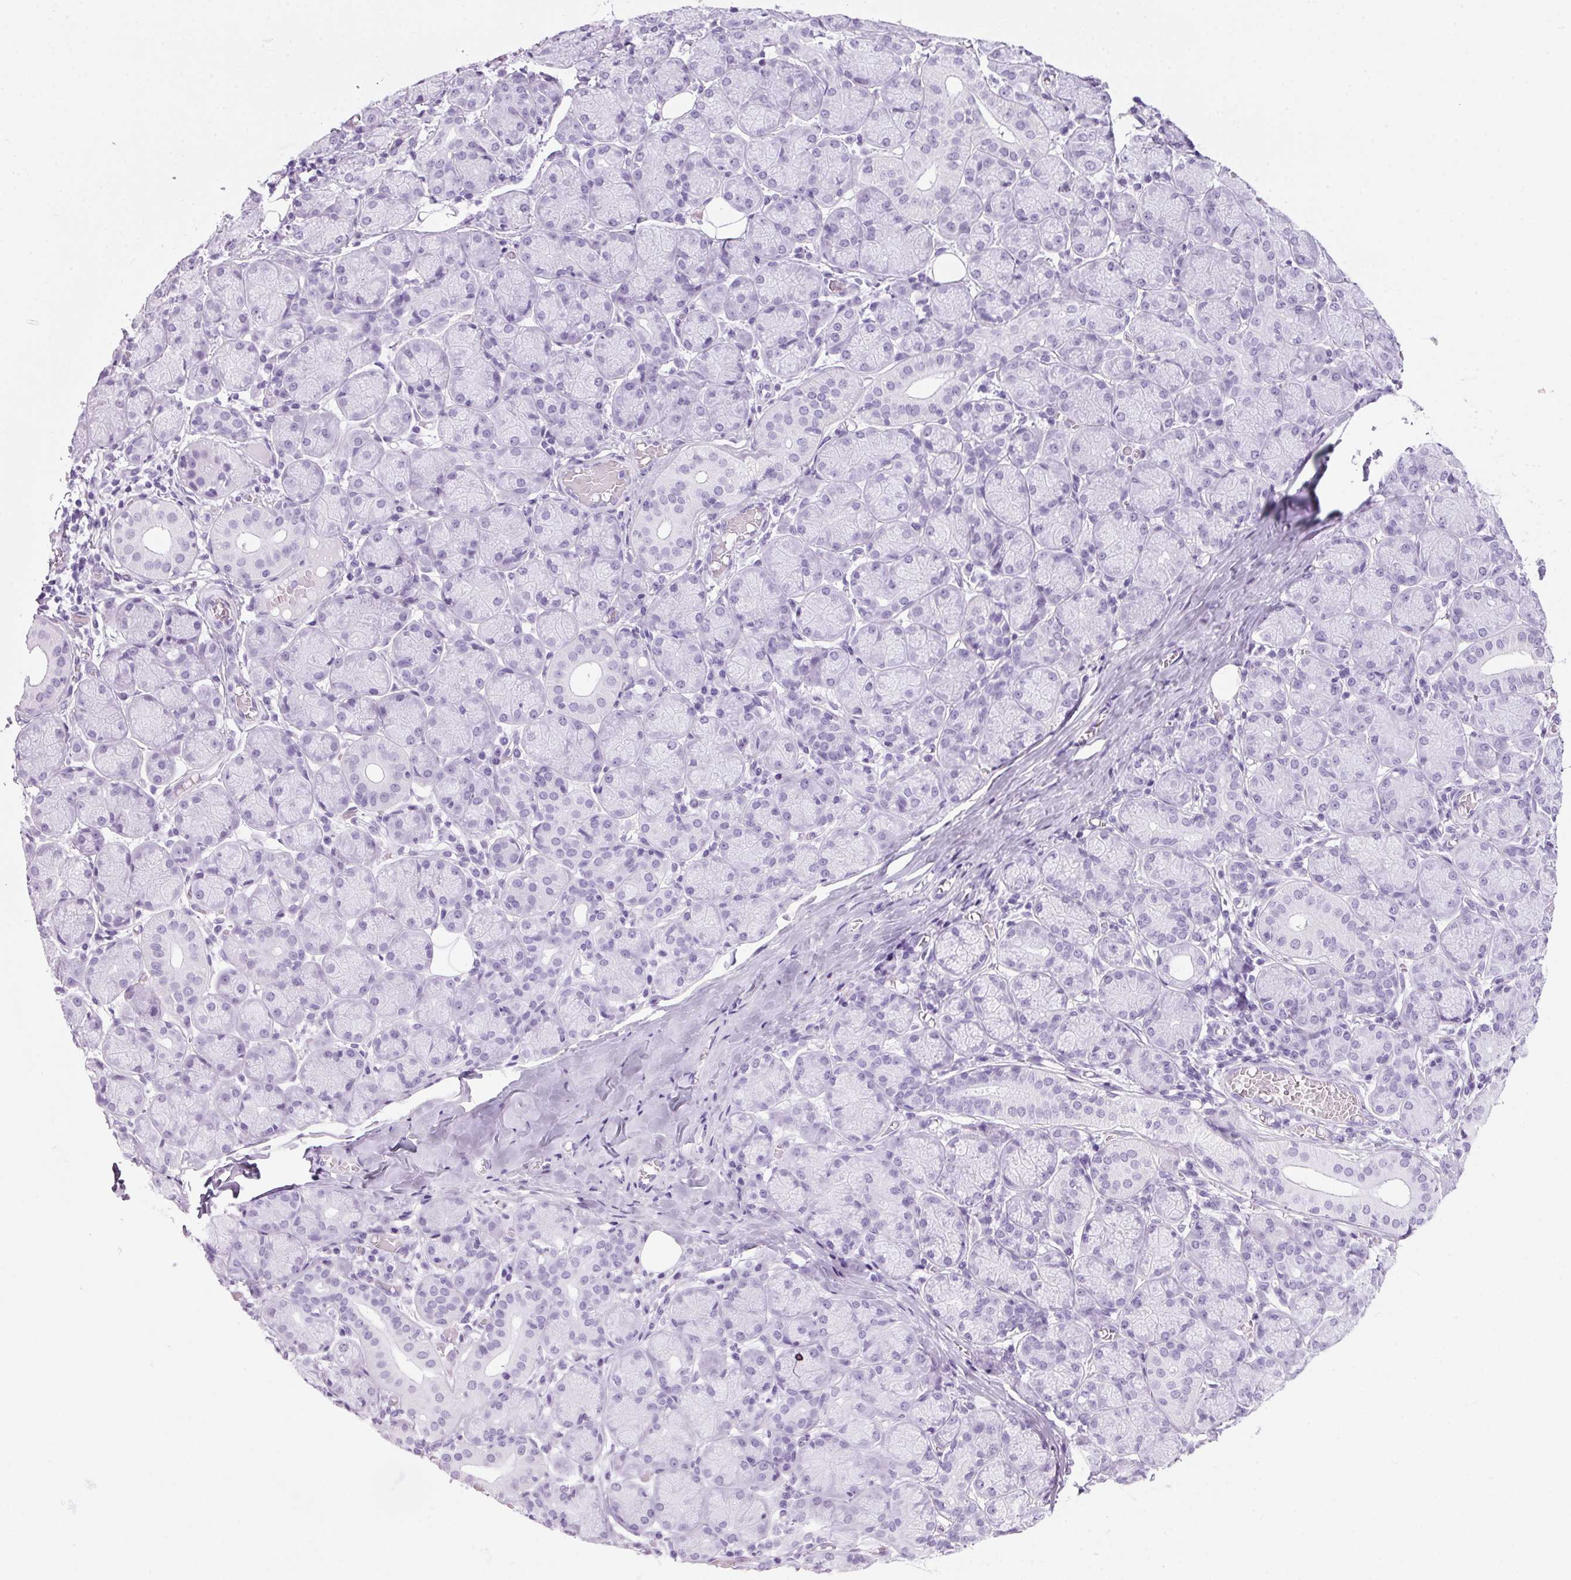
{"staining": {"intensity": "negative", "quantity": "none", "location": "none"}, "tissue": "salivary gland", "cell_type": "Glandular cells", "image_type": "normal", "snomed": [{"axis": "morphology", "description": "Normal tissue, NOS"}, {"axis": "topography", "description": "Salivary gland"}, {"axis": "topography", "description": "Peripheral nerve tissue"}], "caption": "A micrograph of salivary gland stained for a protein shows no brown staining in glandular cells. Nuclei are stained in blue.", "gene": "PPP1R1A", "patient": {"sex": "female", "age": 24}}